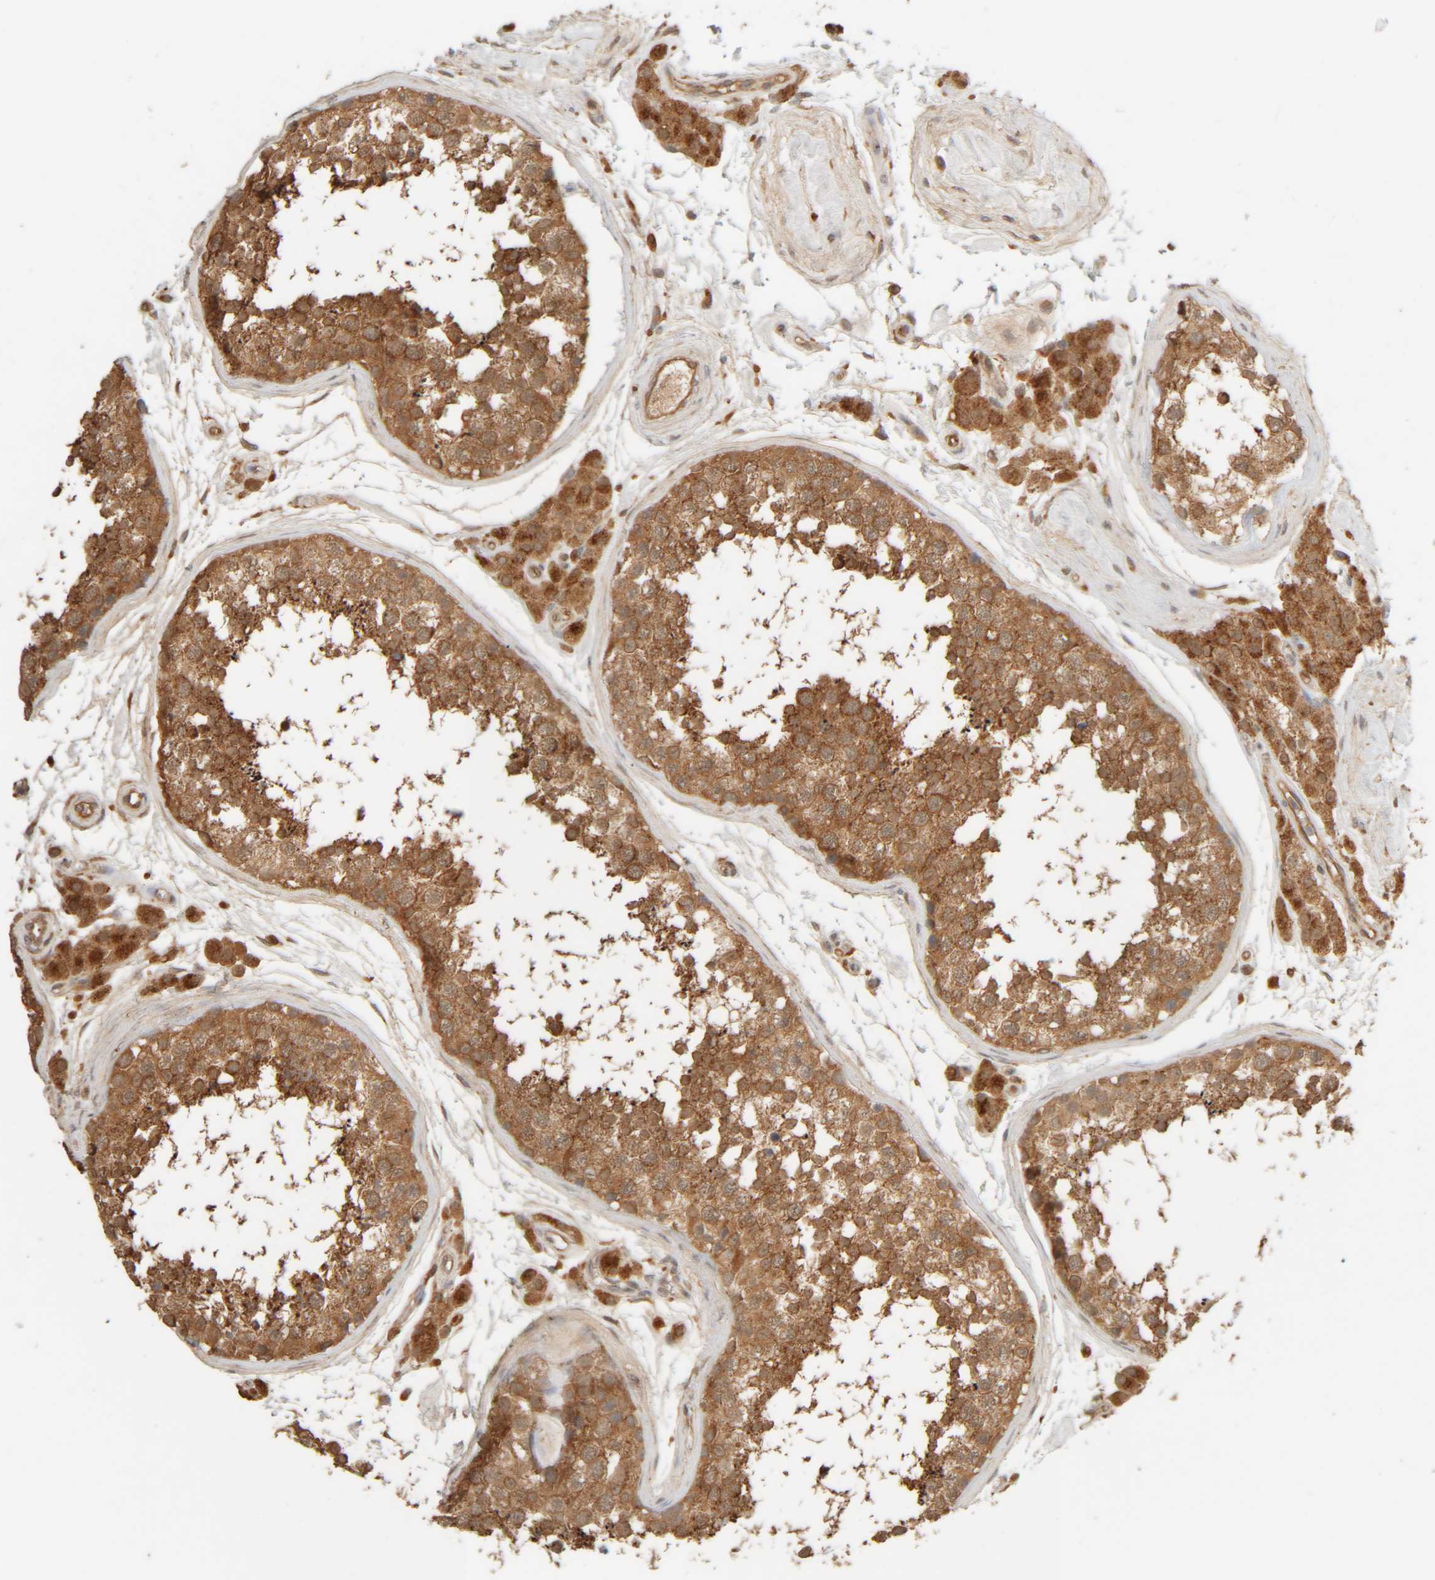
{"staining": {"intensity": "moderate", "quantity": ">75%", "location": "cytoplasmic/membranous"}, "tissue": "testis", "cell_type": "Cells in seminiferous ducts", "image_type": "normal", "snomed": [{"axis": "morphology", "description": "Normal tissue, NOS"}, {"axis": "topography", "description": "Testis"}], "caption": "Unremarkable testis was stained to show a protein in brown. There is medium levels of moderate cytoplasmic/membranous positivity in about >75% of cells in seminiferous ducts. (DAB (3,3'-diaminobenzidine) = brown stain, brightfield microscopy at high magnification).", "gene": "TMEM192", "patient": {"sex": "male", "age": 56}}